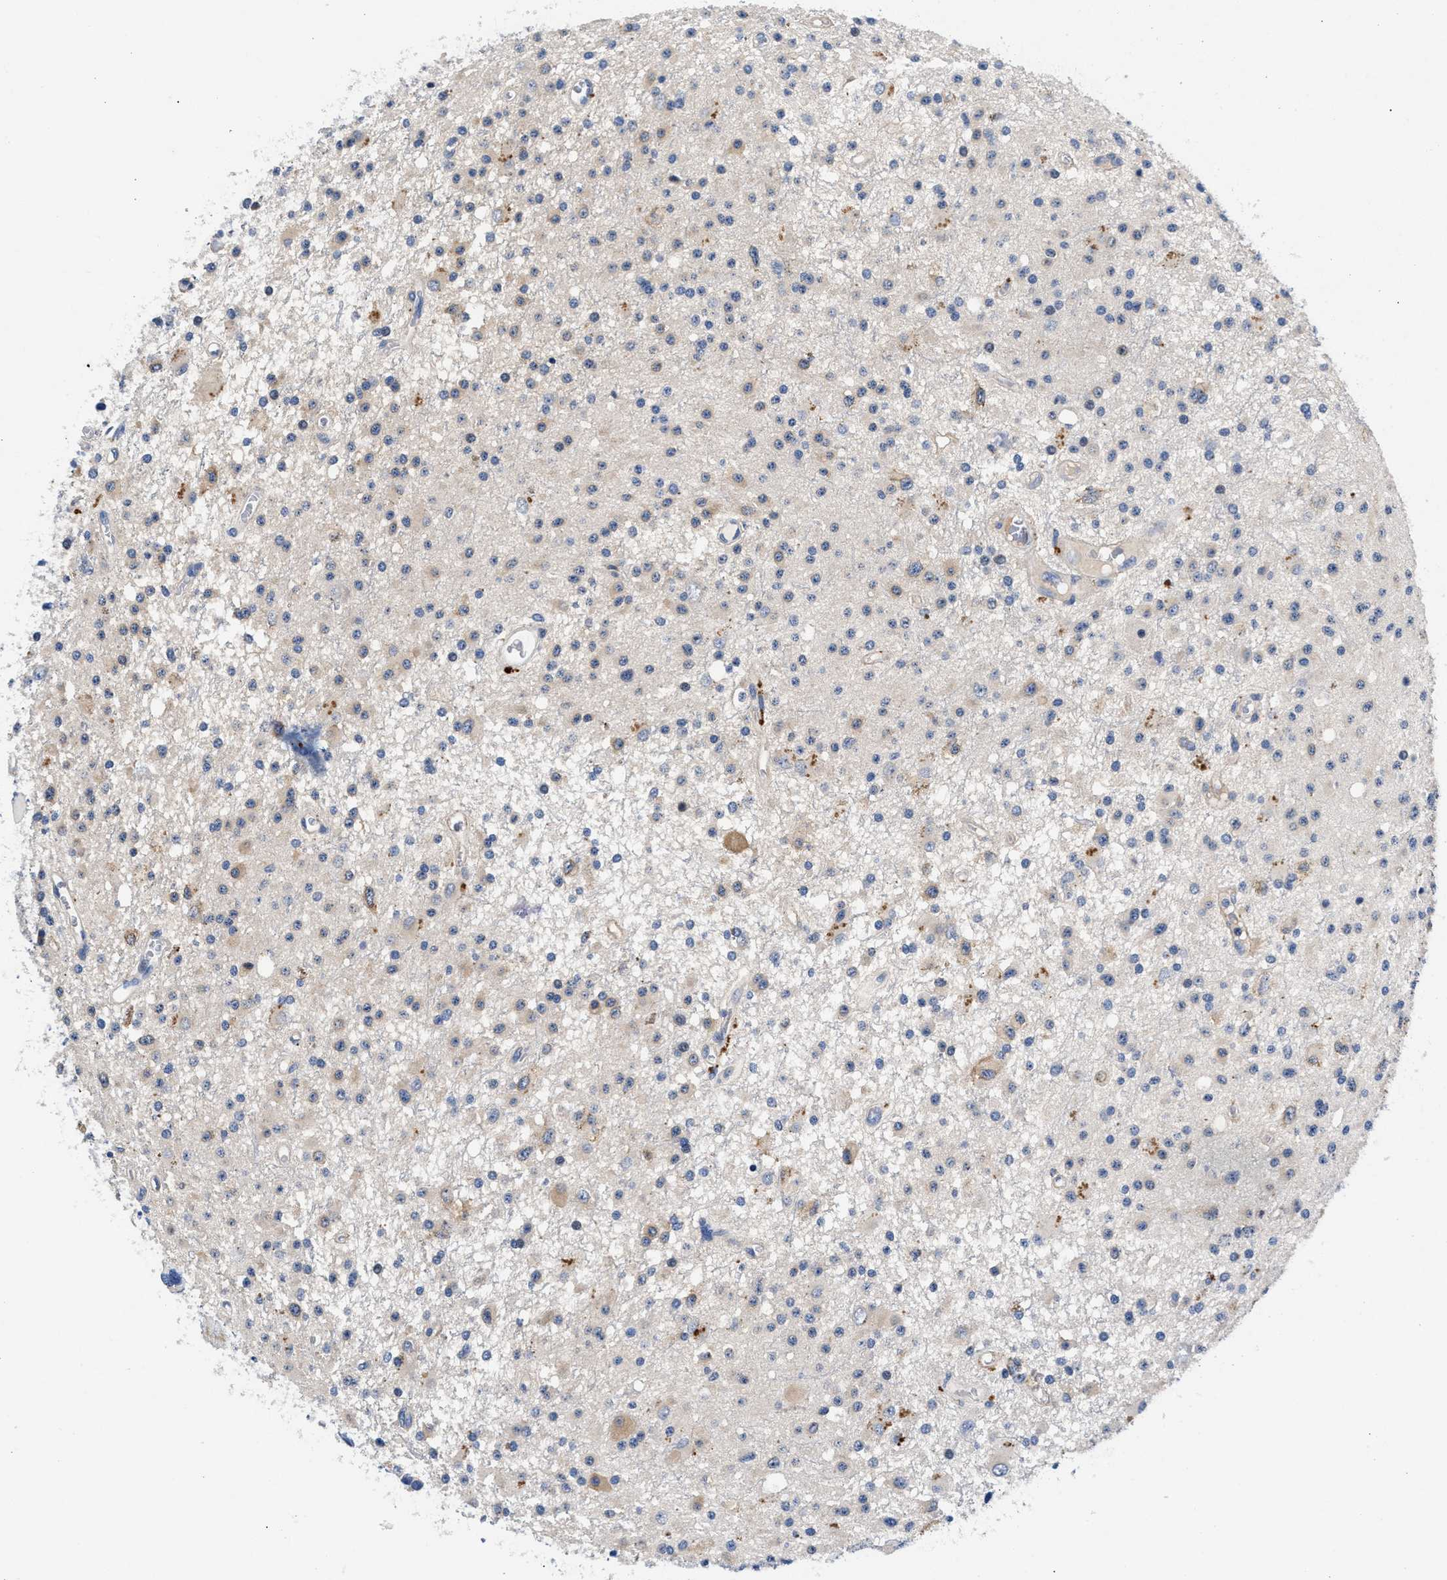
{"staining": {"intensity": "weak", "quantity": "25%-75%", "location": "cytoplasmic/membranous"}, "tissue": "glioma", "cell_type": "Tumor cells", "image_type": "cancer", "snomed": [{"axis": "morphology", "description": "Glioma, malignant, Low grade"}, {"axis": "topography", "description": "Brain"}], "caption": "Weak cytoplasmic/membranous staining for a protein is appreciated in approximately 25%-75% of tumor cells of malignant low-grade glioma using IHC.", "gene": "P2RY4", "patient": {"sex": "male", "age": 58}}